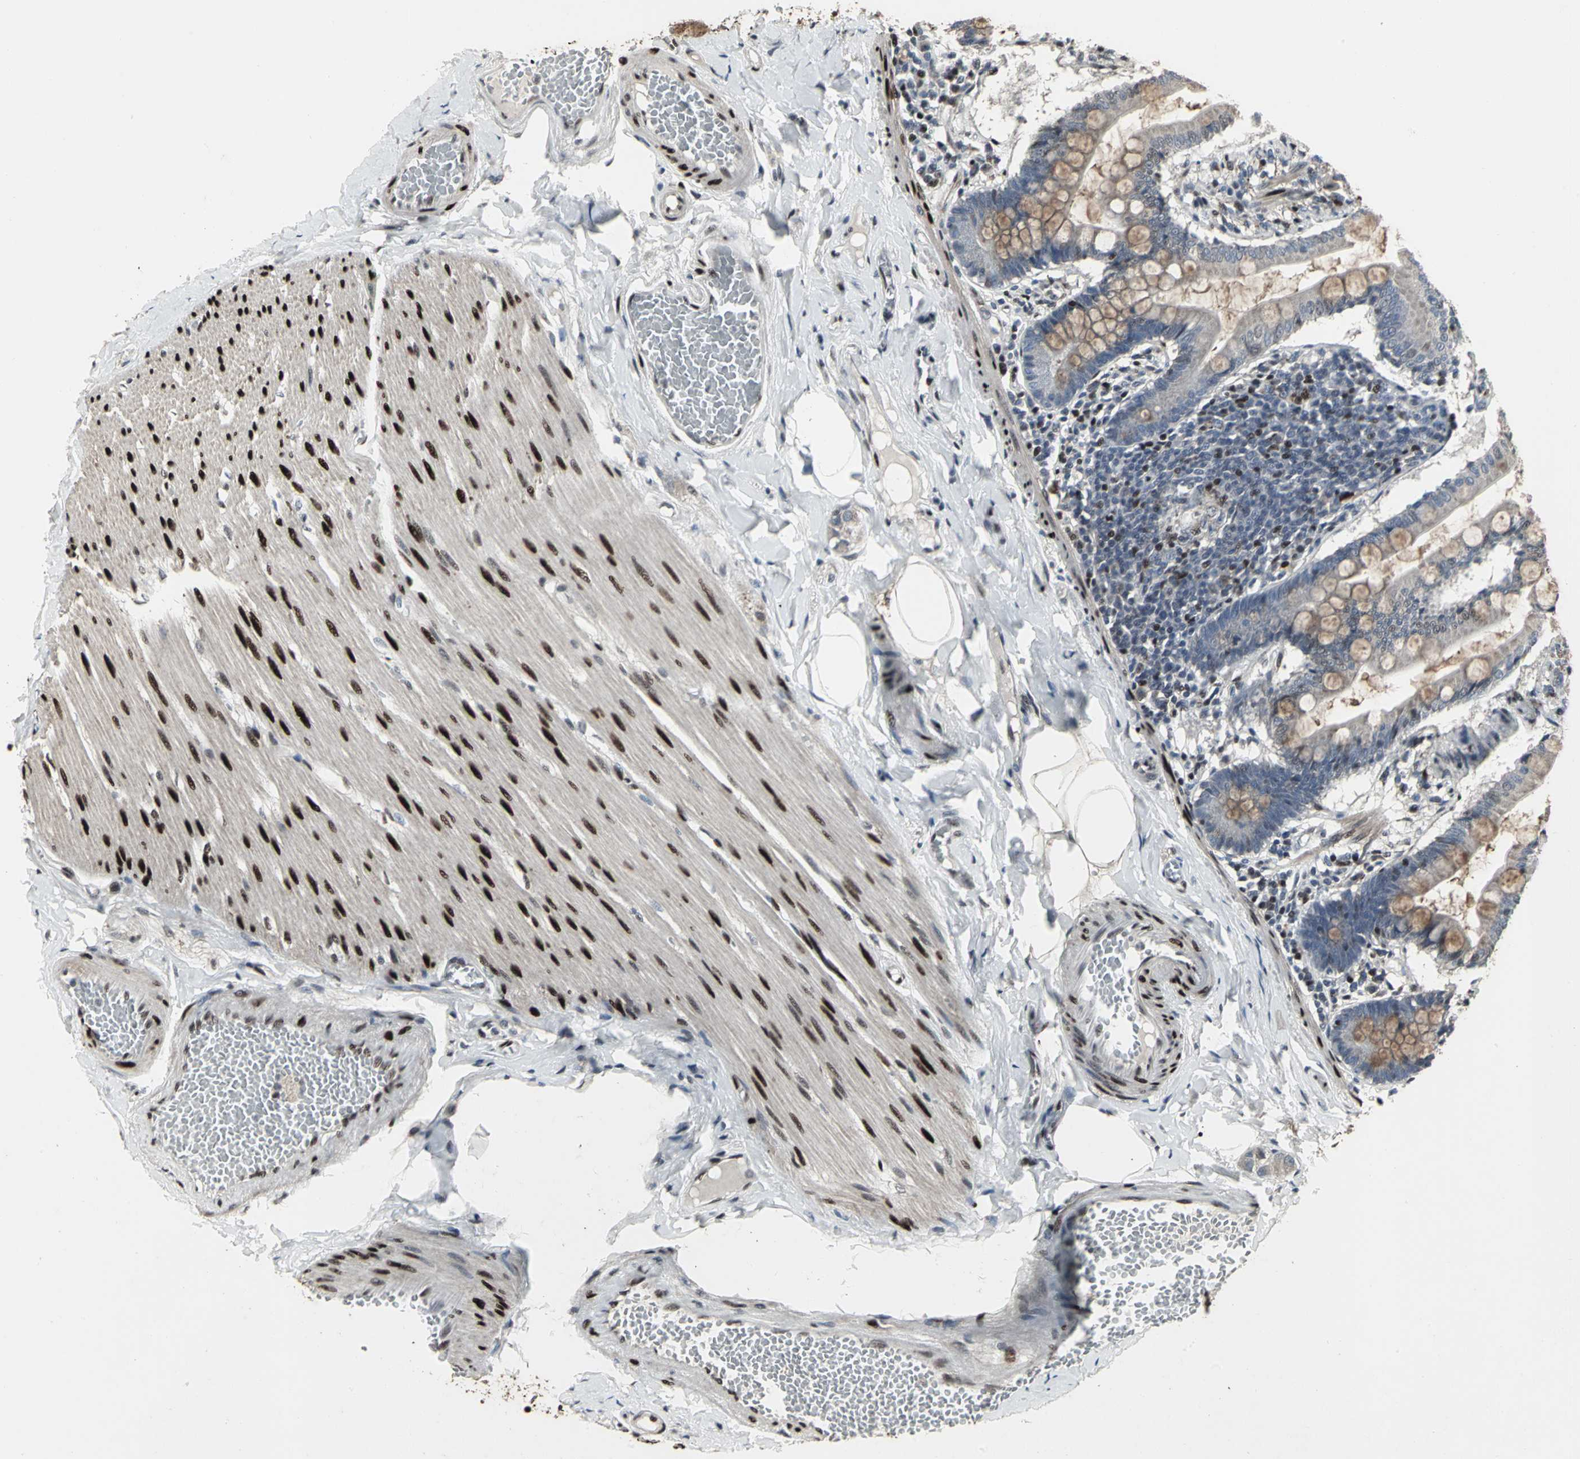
{"staining": {"intensity": "weak", "quantity": "25%-75%", "location": "cytoplasmic/membranous"}, "tissue": "small intestine", "cell_type": "Glandular cells", "image_type": "normal", "snomed": [{"axis": "morphology", "description": "Normal tissue, NOS"}, {"axis": "topography", "description": "Small intestine"}], "caption": "About 25%-75% of glandular cells in unremarkable small intestine display weak cytoplasmic/membranous protein expression as visualized by brown immunohistochemical staining.", "gene": "SRF", "patient": {"sex": "male", "age": 41}}